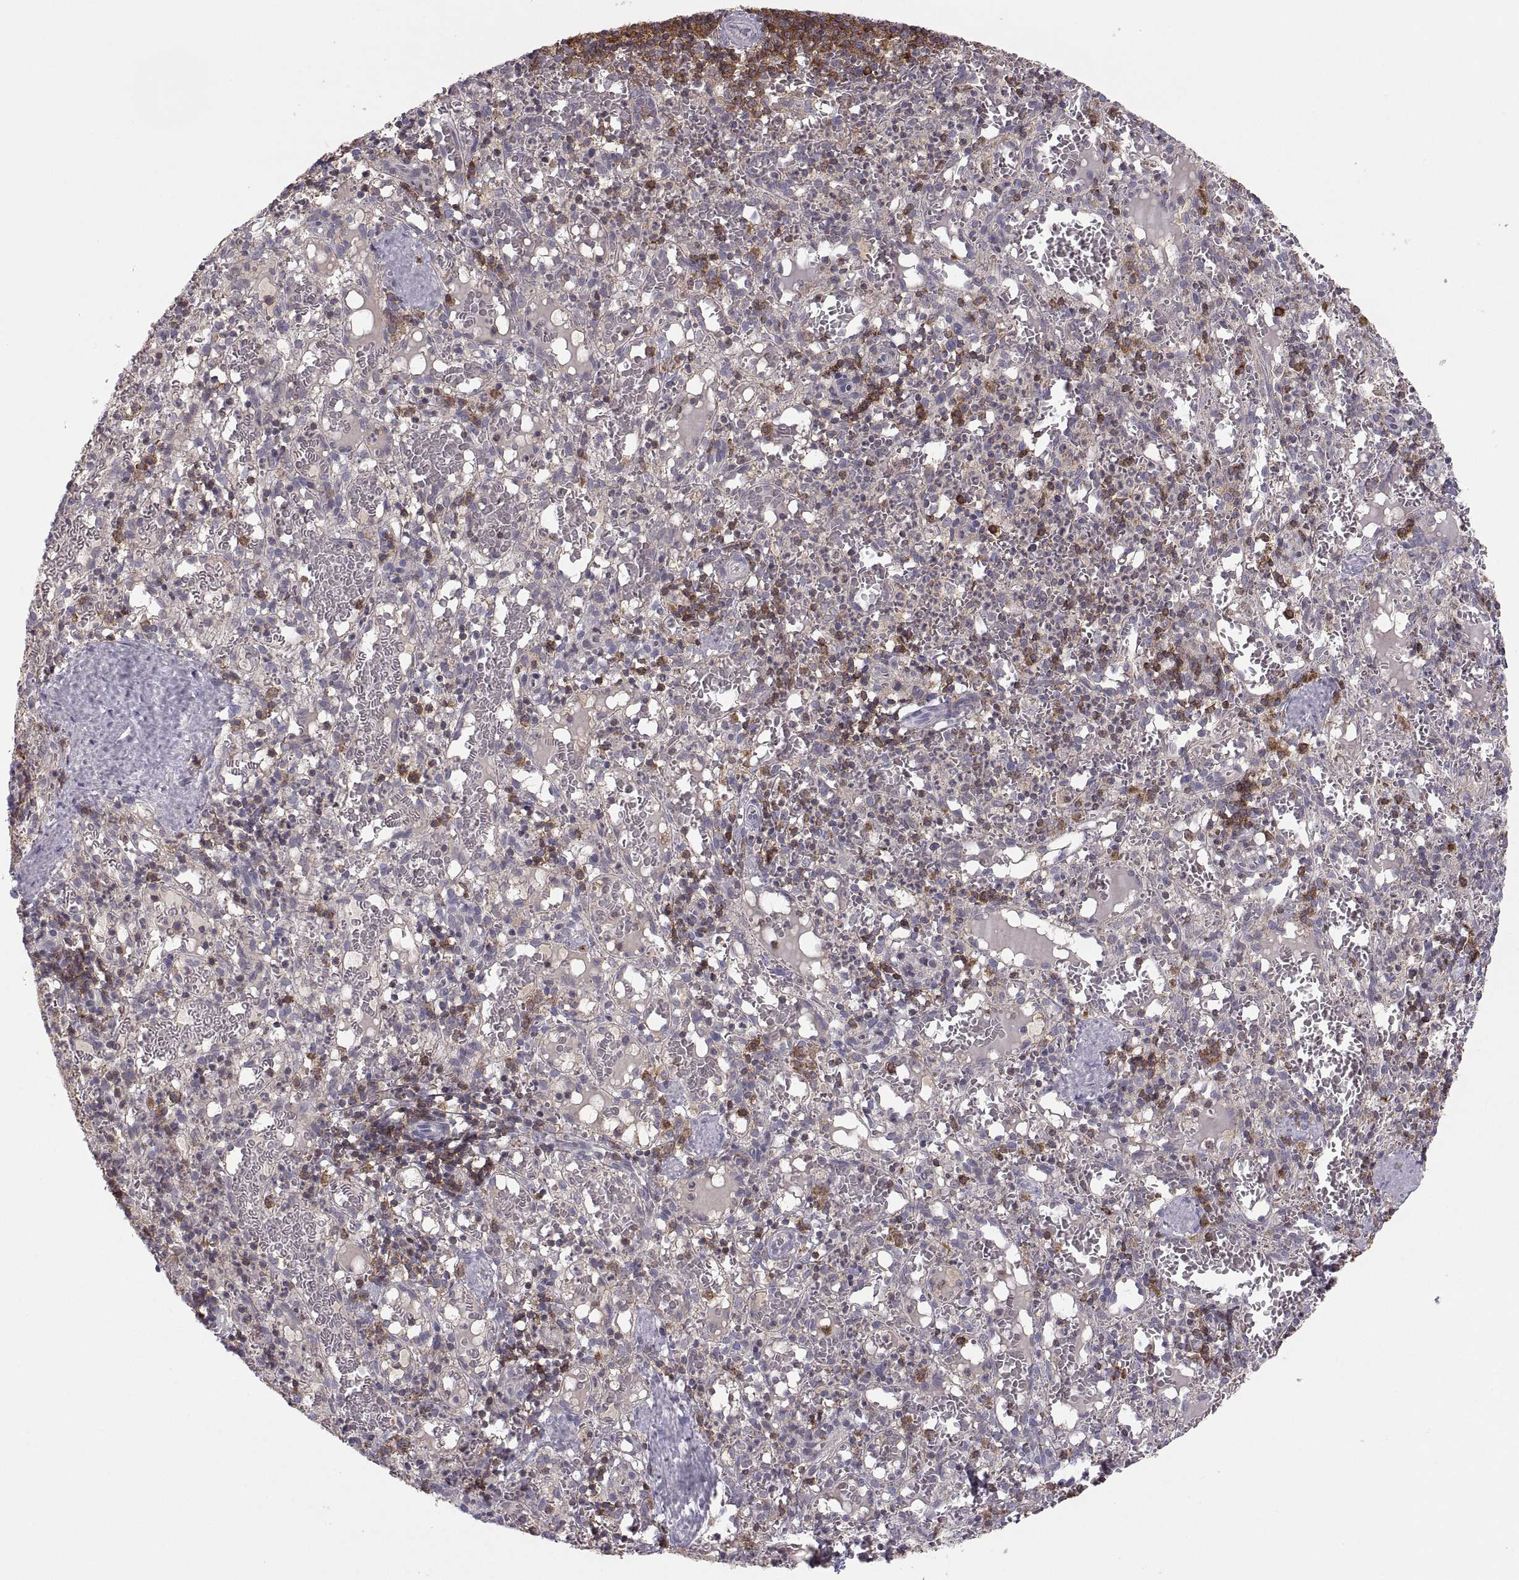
{"staining": {"intensity": "strong", "quantity": "<25%", "location": "cytoplasmic/membranous"}, "tissue": "spleen", "cell_type": "Cells in red pulp", "image_type": "normal", "snomed": [{"axis": "morphology", "description": "Normal tissue, NOS"}, {"axis": "topography", "description": "Spleen"}], "caption": "Immunohistochemical staining of benign human spleen shows medium levels of strong cytoplasmic/membranous staining in approximately <25% of cells in red pulp. (DAB (3,3'-diaminobenzidine) IHC, brown staining for protein, blue staining for nuclei).", "gene": "EZR", "patient": {"sex": "male", "age": 11}}